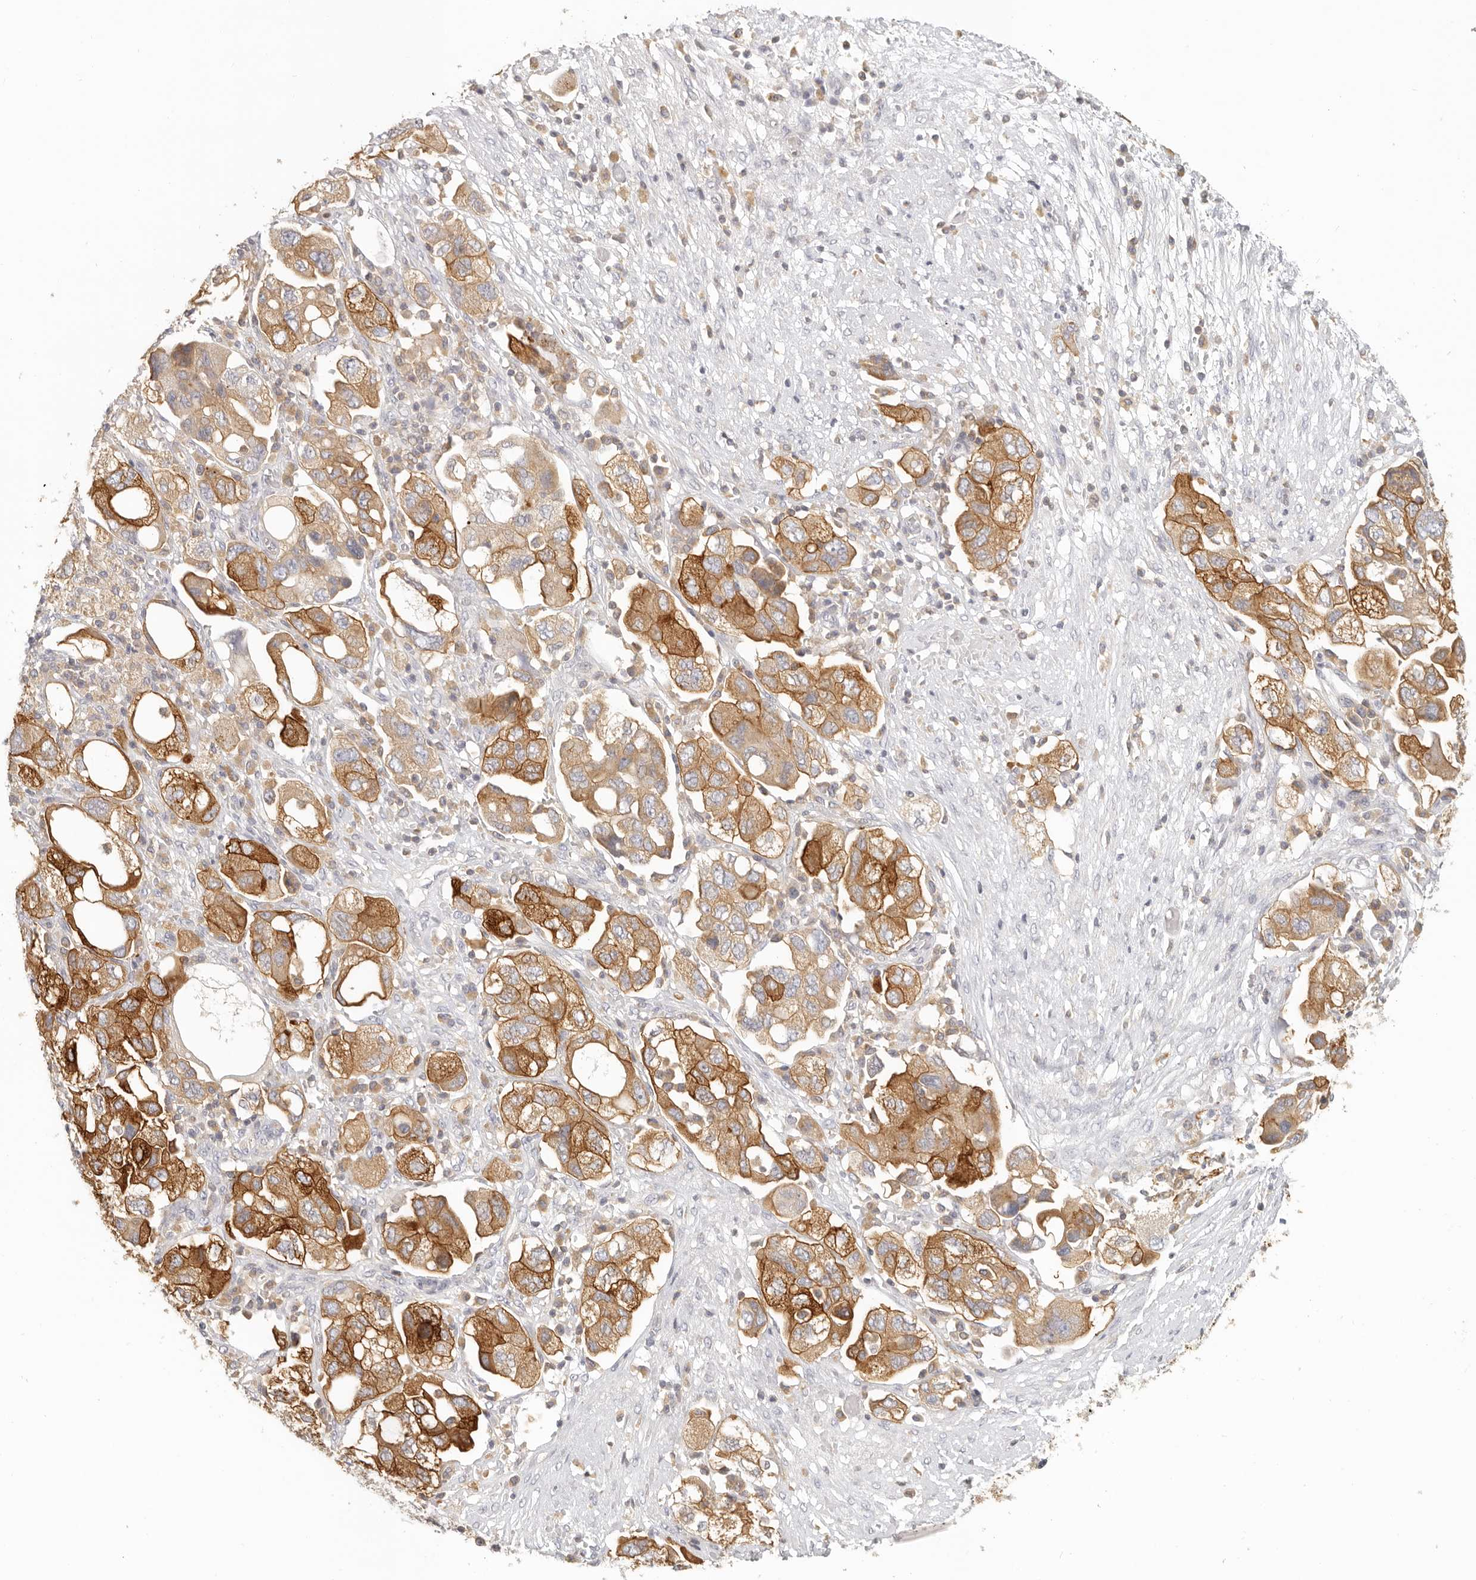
{"staining": {"intensity": "moderate", "quantity": ">75%", "location": "cytoplasmic/membranous"}, "tissue": "ovarian cancer", "cell_type": "Tumor cells", "image_type": "cancer", "snomed": [{"axis": "morphology", "description": "Carcinoma, NOS"}, {"axis": "morphology", "description": "Cystadenocarcinoma, serous, NOS"}, {"axis": "topography", "description": "Ovary"}], "caption": "This is an image of immunohistochemistry (IHC) staining of ovarian cancer, which shows moderate expression in the cytoplasmic/membranous of tumor cells.", "gene": "ANXA9", "patient": {"sex": "female", "age": 69}}